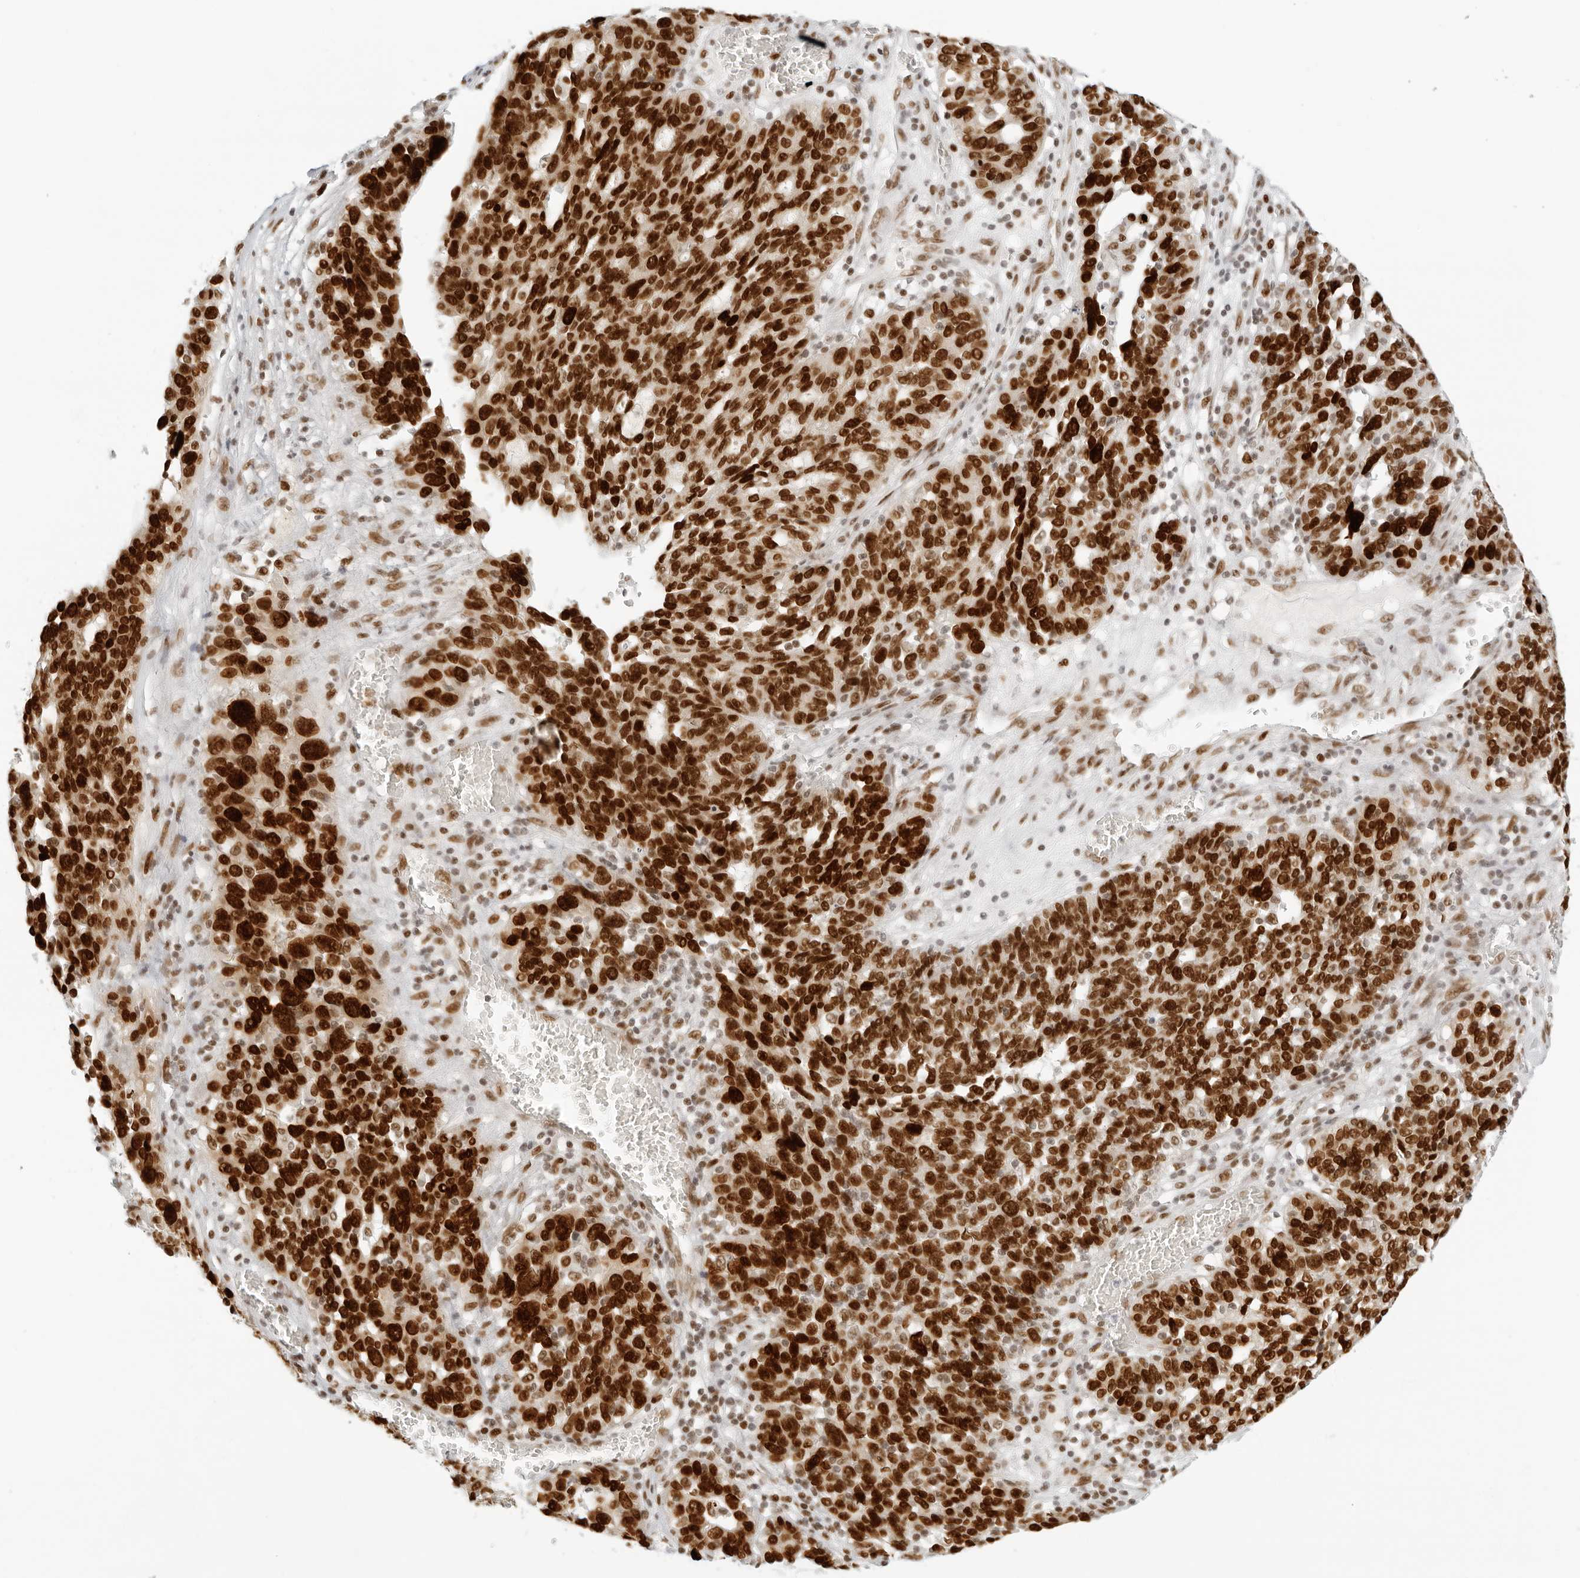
{"staining": {"intensity": "strong", "quantity": ">75%", "location": "nuclear"}, "tissue": "ovarian cancer", "cell_type": "Tumor cells", "image_type": "cancer", "snomed": [{"axis": "morphology", "description": "Cystadenocarcinoma, serous, NOS"}, {"axis": "topography", "description": "Ovary"}], "caption": "A brown stain shows strong nuclear expression of a protein in human ovarian serous cystadenocarcinoma tumor cells.", "gene": "RCC1", "patient": {"sex": "female", "age": 59}}